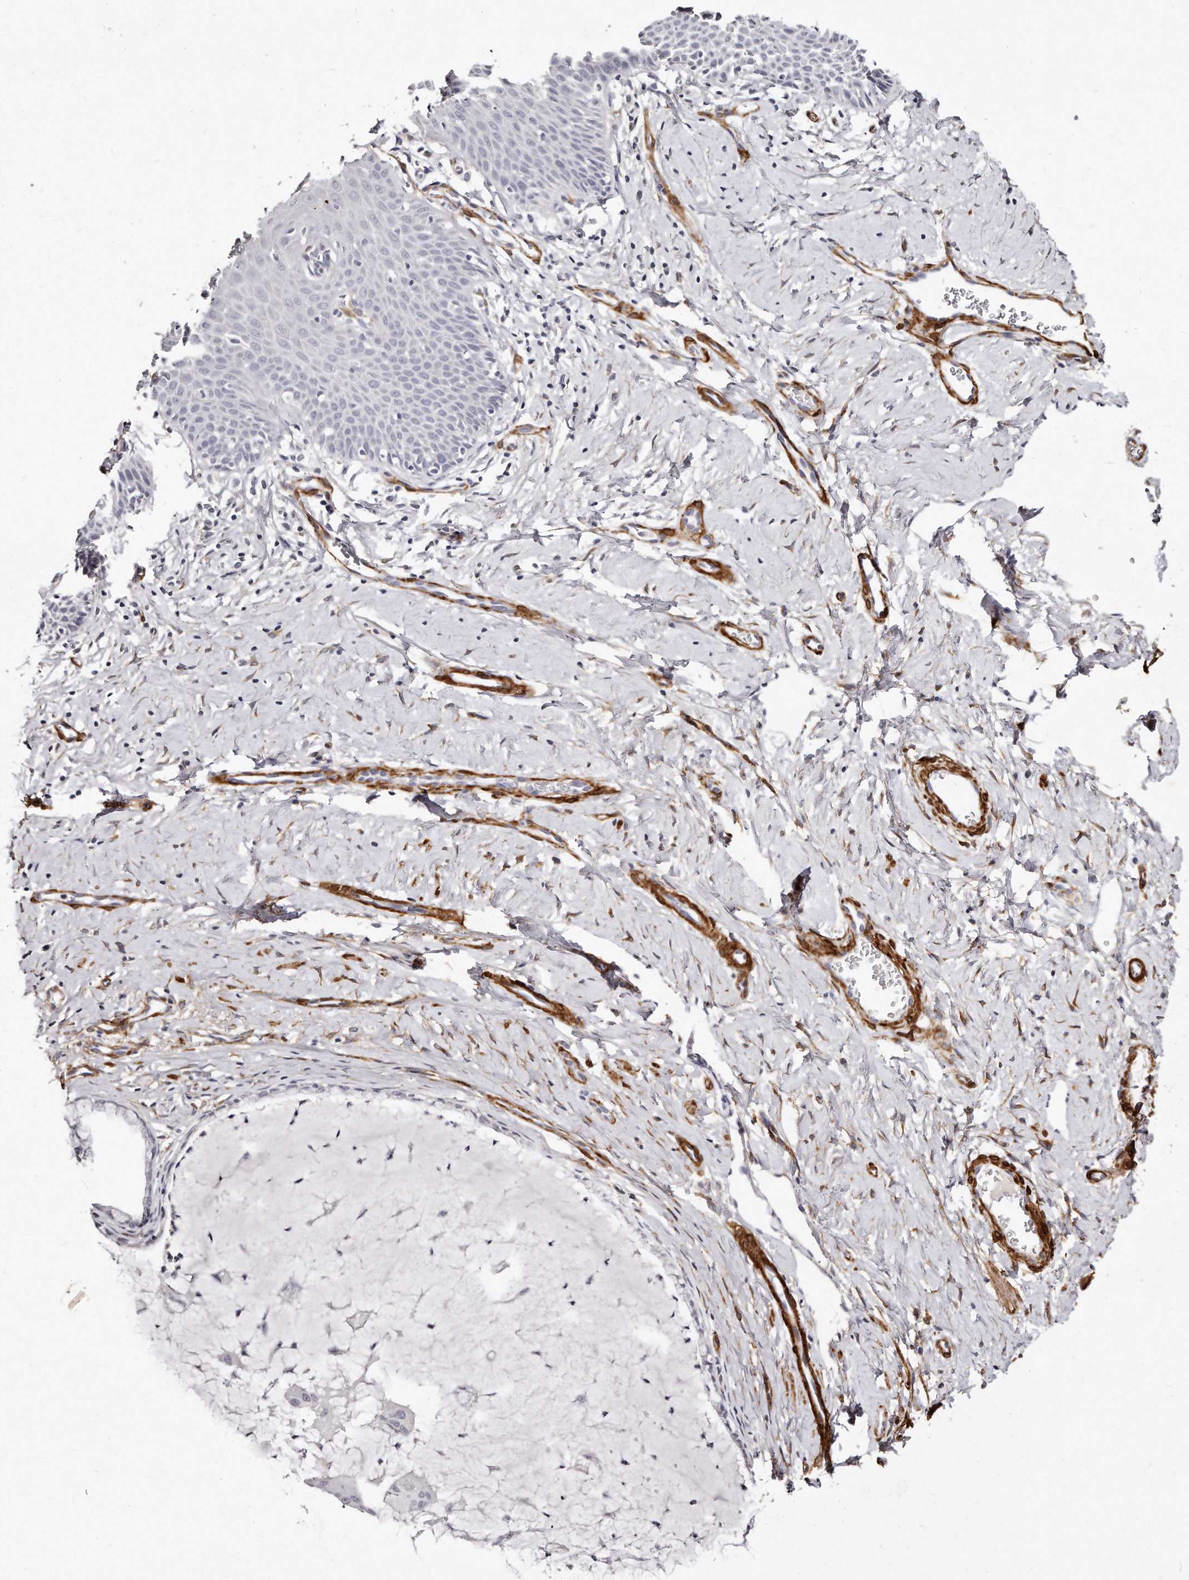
{"staining": {"intensity": "negative", "quantity": "none", "location": "none"}, "tissue": "cervix", "cell_type": "Glandular cells", "image_type": "normal", "snomed": [{"axis": "morphology", "description": "Normal tissue, NOS"}, {"axis": "topography", "description": "Cervix"}], "caption": "The immunohistochemistry histopathology image has no significant expression in glandular cells of cervix. (Stains: DAB (3,3'-diaminobenzidine) immunohistochemistry with hematoxylin counter stain, Microscopy: brightfield microscopy at high magnification).", "gene": "LMOD1", "patient": {"sex": "female", "age": 36}}